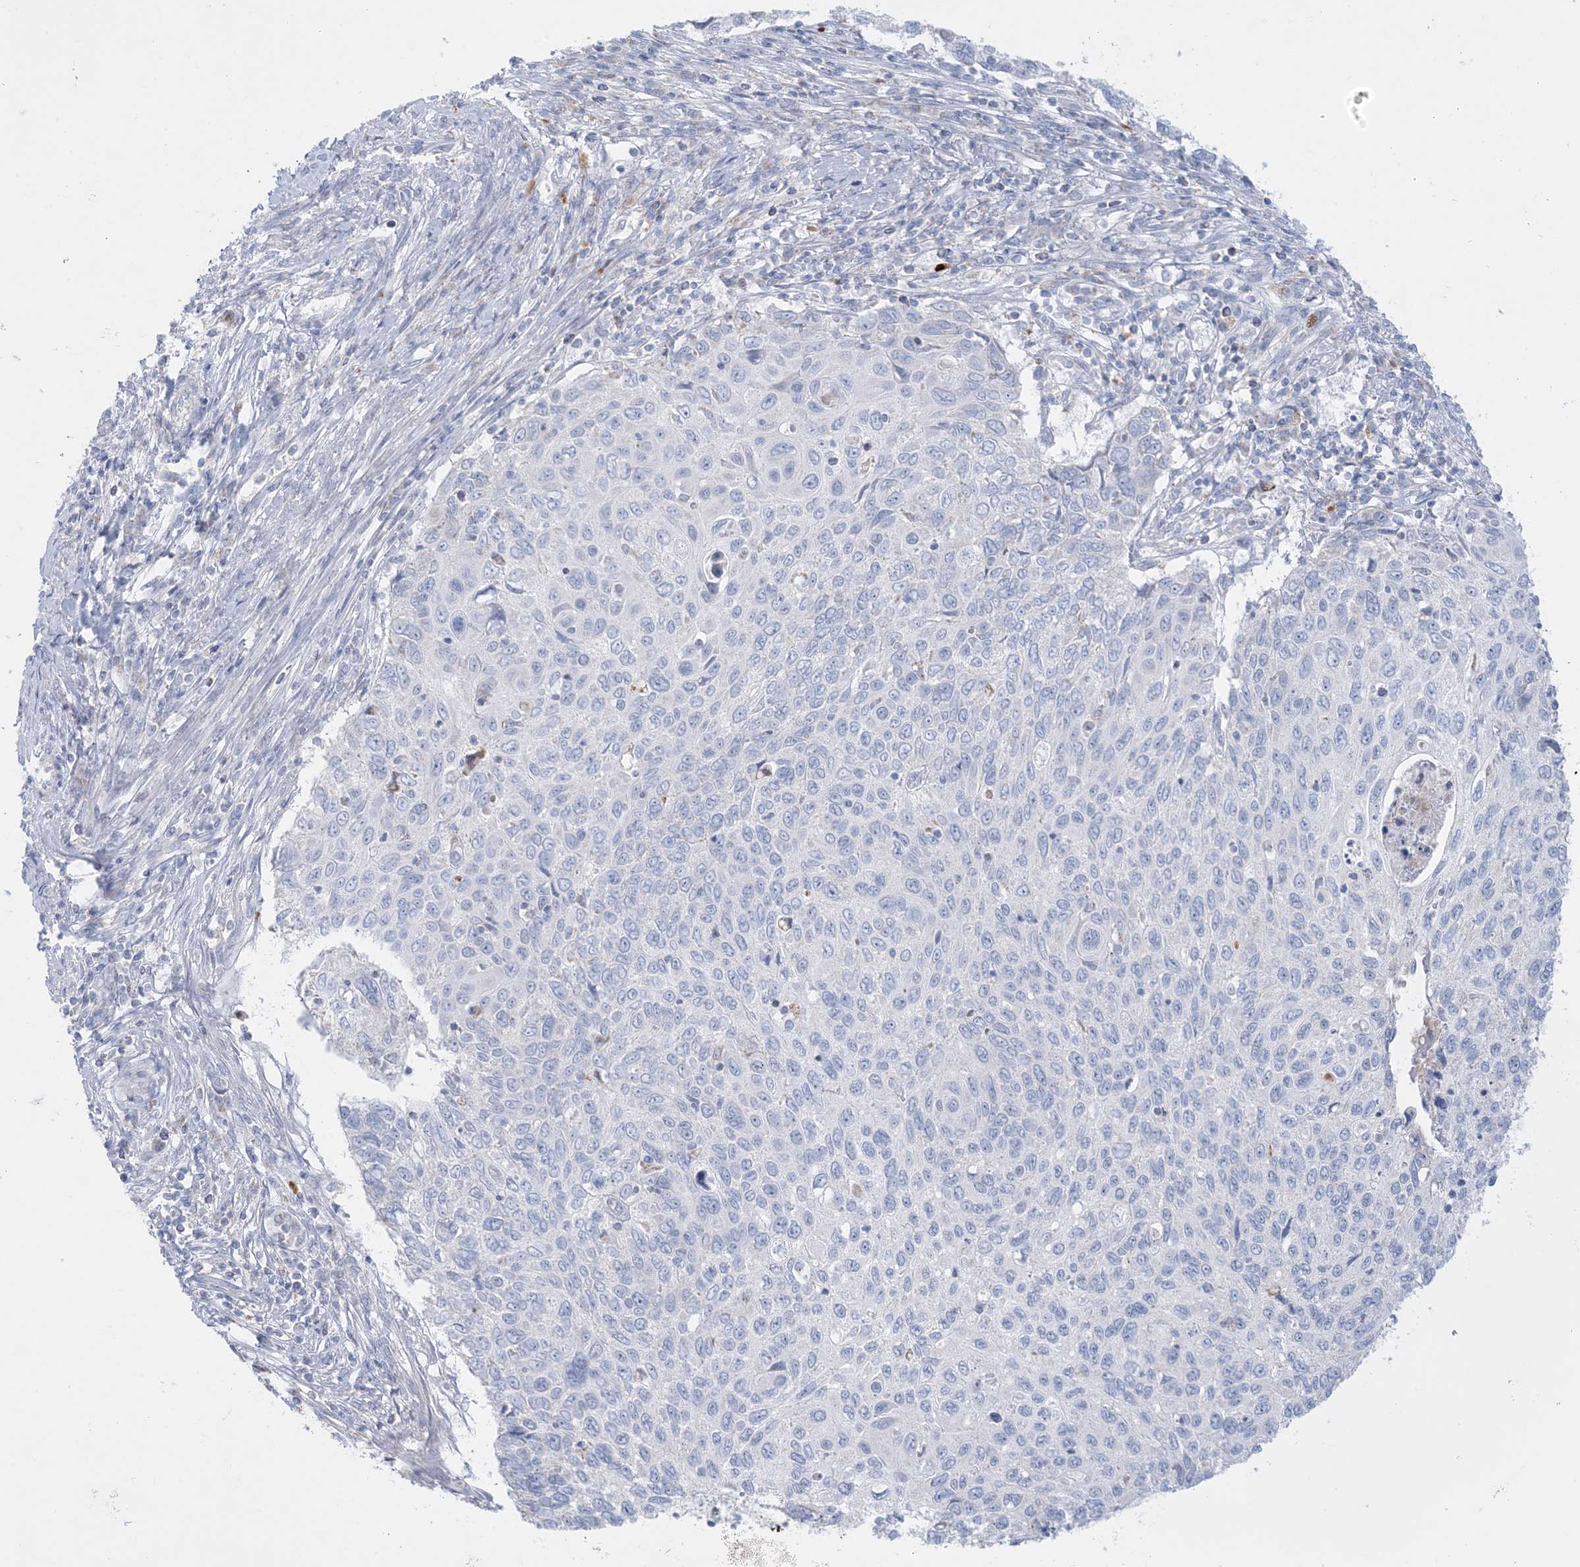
{"staining": {"intensity": "negative", "quantity": "none", "location": "none"}, "tissue": "cervical cancer", "cell_type": "Tumor cells", "image_type": "cancer", "snomed": [{"axis": "morphology", "description": "Squamous cell carcinoma, NOS"}, {"axis": "topography", "description": "Cervix"}], "caption": "This is an IHC micrograph of human cervical squamous cell carcinoma. There is no staining in tumor cells.", "gene": "KCTD6", "patient": {"sex": "female", "age": 70}}